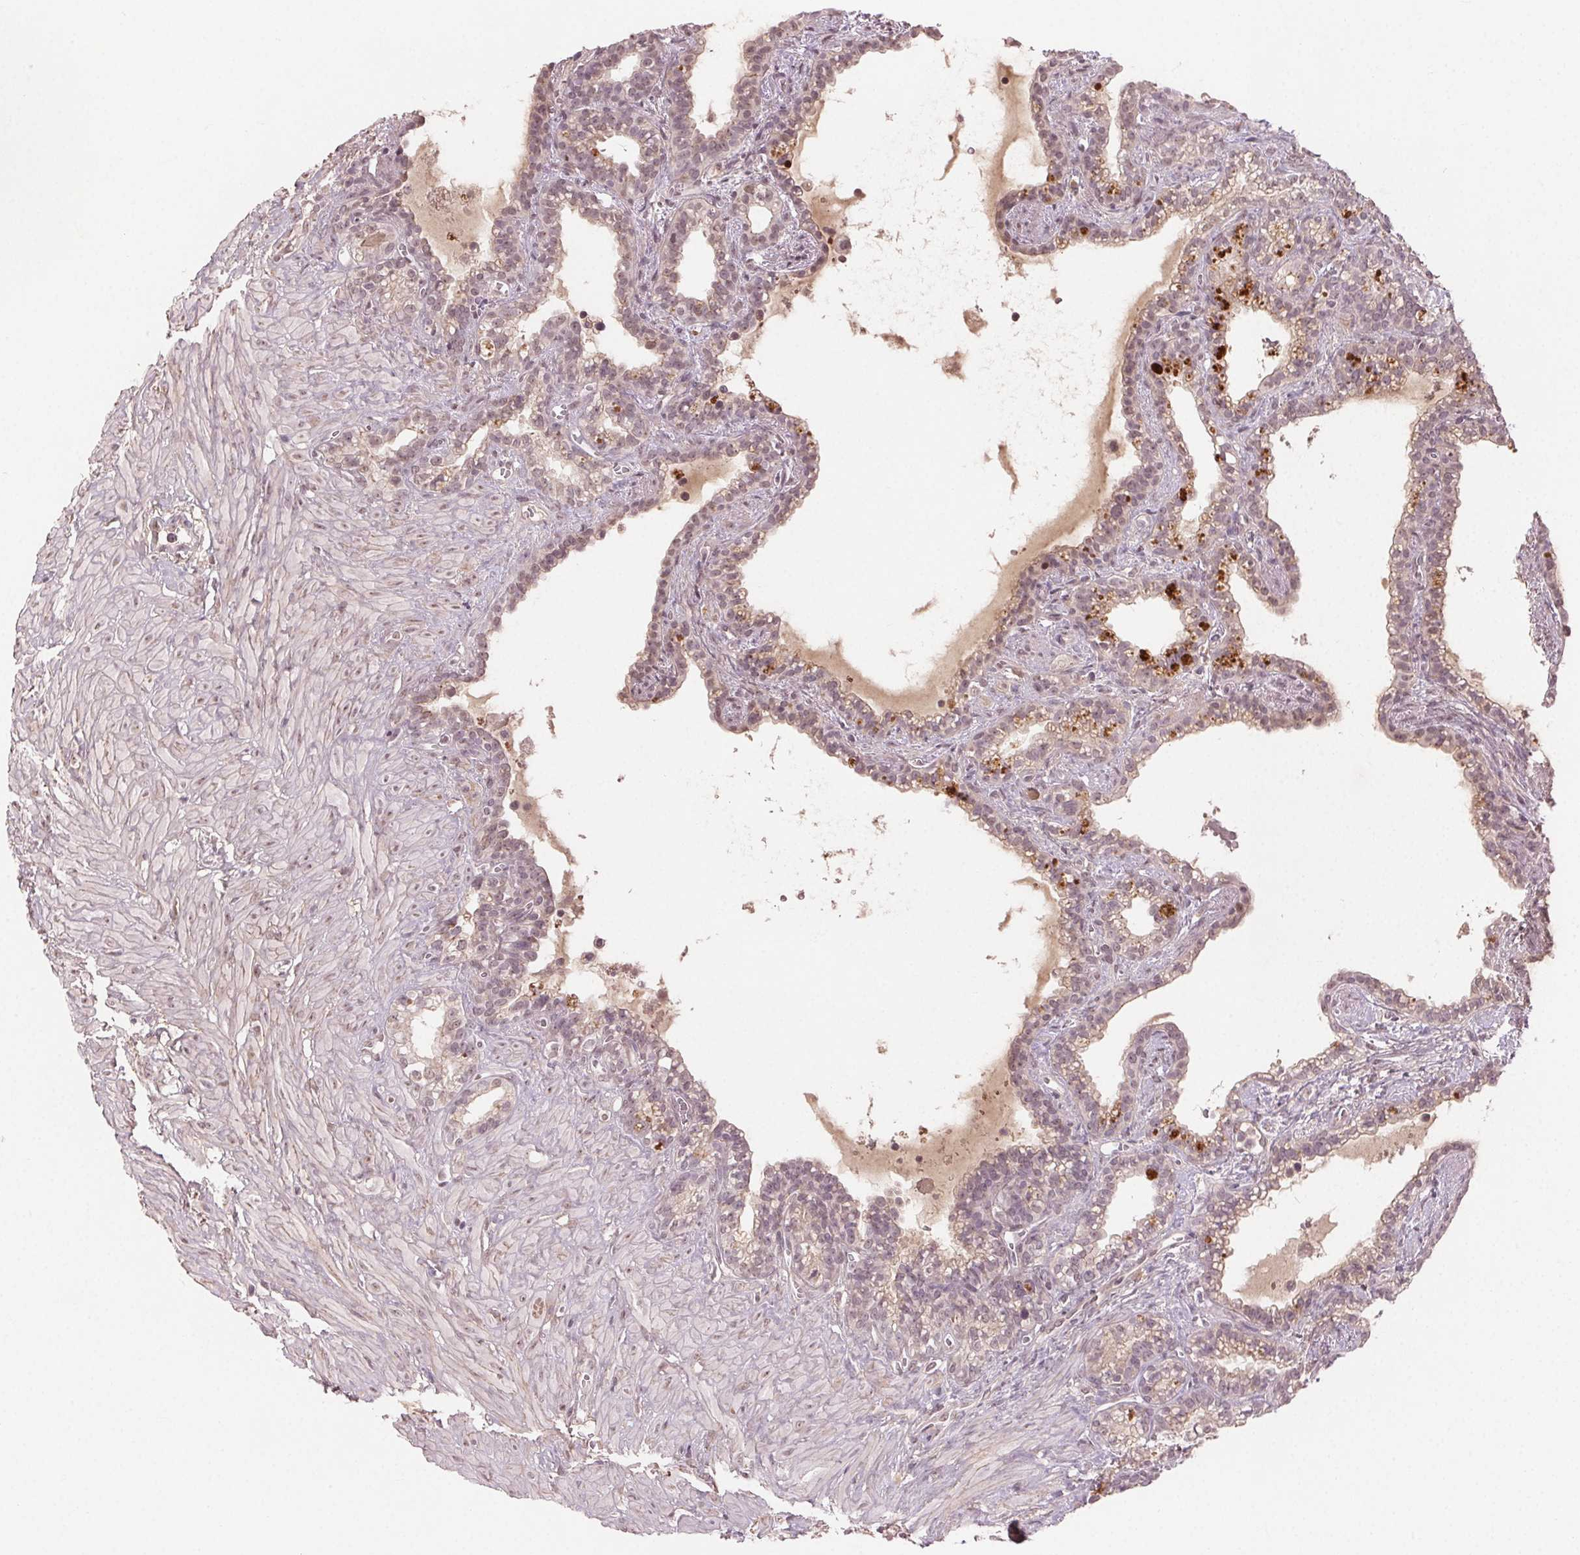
{"staining": {"intensity": "weak", "quantity": "<25%", "location": "cytoplasmic/membranous,nuclear"}, "tissue": "seminal vesicle", "cell_type": "Glandular cells", "image_type": "normal", "snomed": [{"axis": "morphology", "description": "Normal tissue, NOS"}, {"axis": "topography", "description": "Seminal veicle"}], "caption": "An IHC image of benign seminal vesicle is shown. There is no staining in glandular cells of seminal vesicle. (DAB (3,3'-diaminobenzidine) immunohistochemistry visualized using brightfield microscopy, high magnification).", "gene": "TUB", "patient": {"sex": "male", "age": 76}}